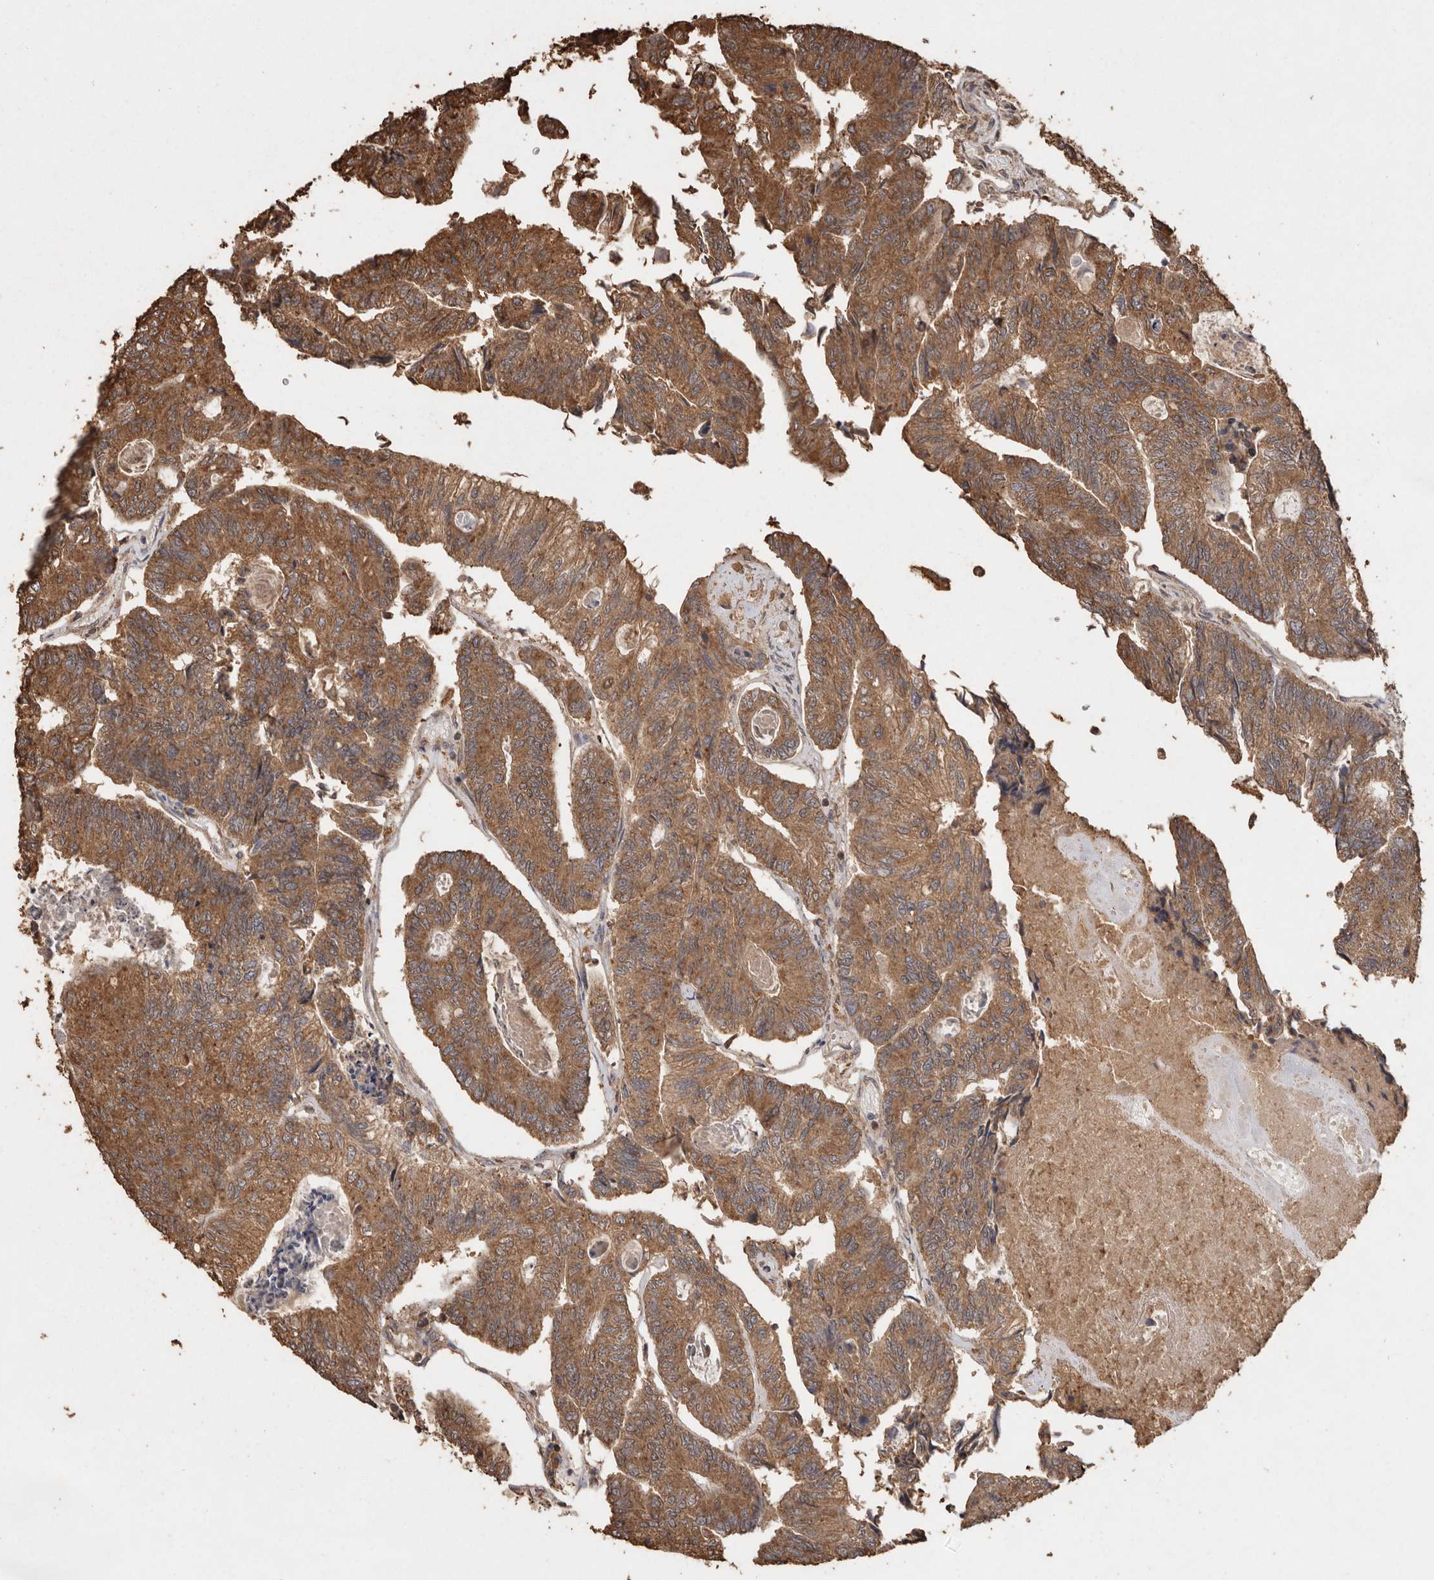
{"staining": {"intensity": "moderate", "quantity": ">75%", "location": "cytoplasmic/membranous"}, "tissue": "colorectal cancer", "cell_type": "Tumor cells", "image_type": "cancer", "snomed": [{"axis": "morphology", "description": "Adenocarcinoma, NOS"}, {"axis": "topography", "description": "Colon"}], "caption": "Human colorectal cancer stained with a protein marker displays moderate staining in tumor cells.", "gene": "RWDD1", "patient": {"sex": "female", "age": 67}}